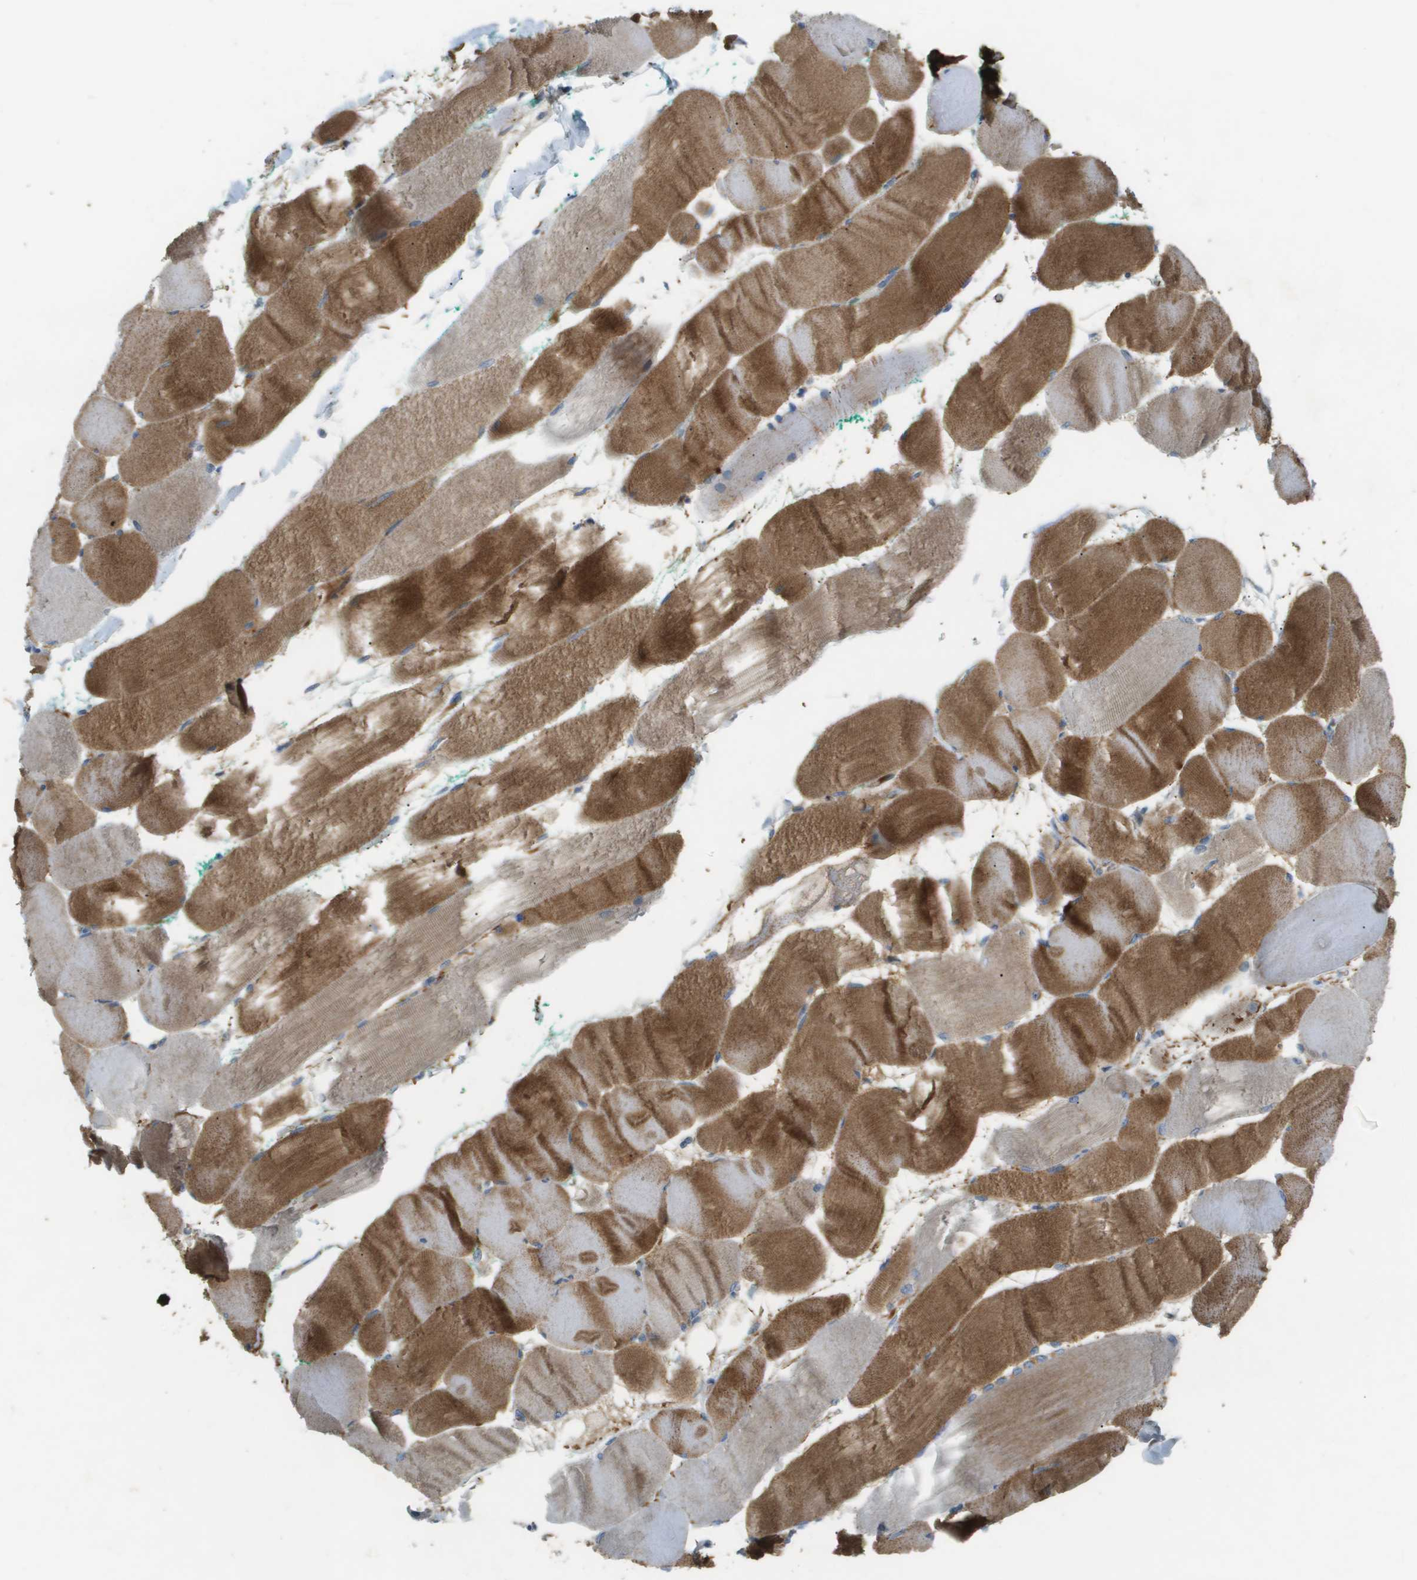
{"staining": {"intensity": "moderate", "quantity": ">75%", "location": "cytoplasmic/membranous"}, "tissue": "skeletal muscle", "cell_type": "Myocytes", "image_type": "normal", "snomed": [{"axis": "morphology", "description": "Normal tissue, NOS"}, {"axis": "morphology", "description": "Squamous cell carcinoma, NOS"}, {"axis": "topography", "description": "Skeletal muscle"}], "caption": "High-magnification brightfield microscopy of unremarkable skeletal muscle stained with DAB (brown) and counterstained with hematoxylin (blue). myocytes exhibit moderate cytoplasmic/membranous positivity is identified in approximately>75% of cells.", "gene": "VTN", "patient": {"sex": "male", "age": 51}}